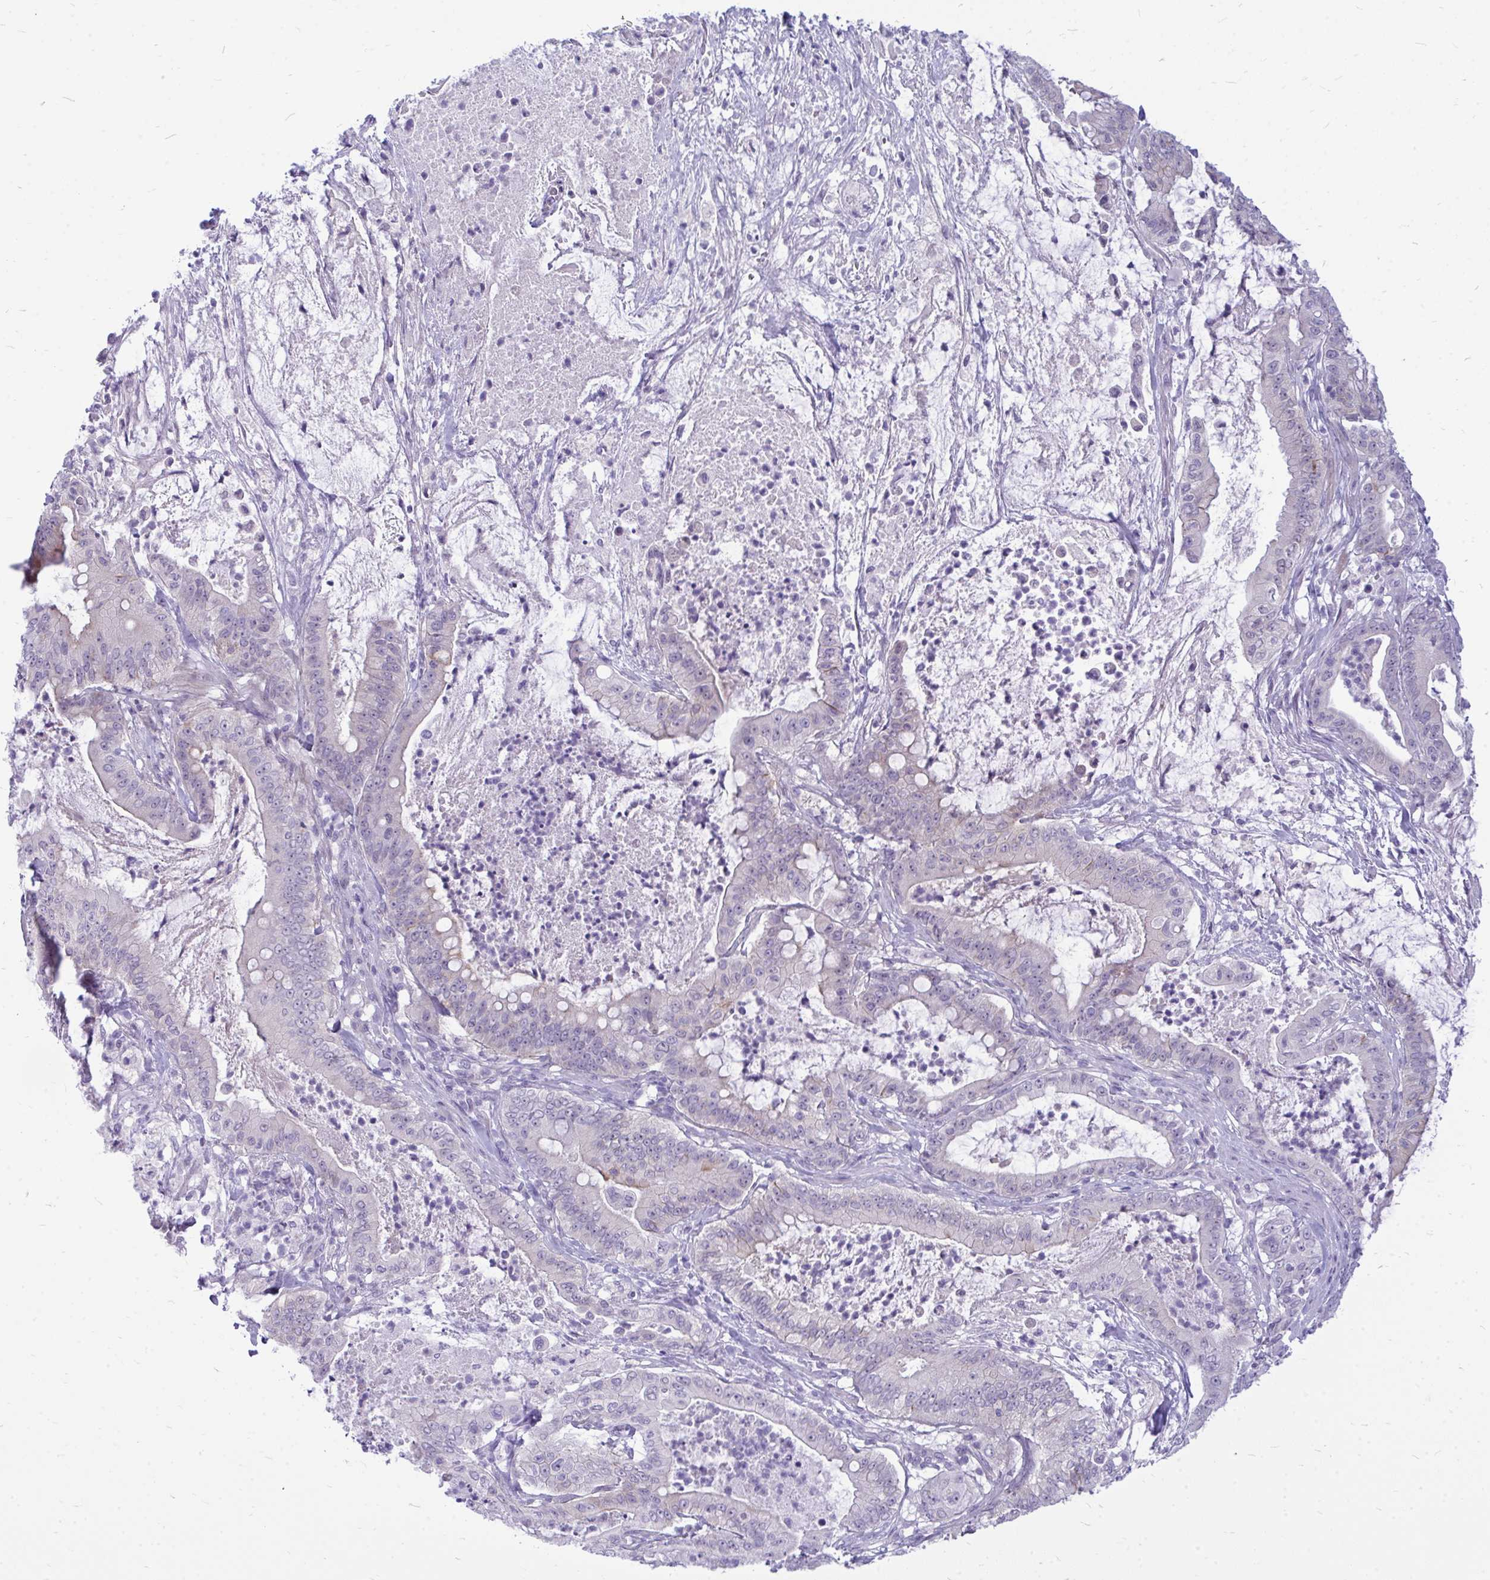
{"staining": {"intensity": "negative", "quantity": "none", "location": "none"}, "tissue": "pancreatic cancer", "cell_type": "Tumor cells", "image_type": "cancer", "snomed": [{"axis": "morphology", "description": "Adenocarcinoma, NOS"}, {"axis": "topography", "description": "Pancreas"}], "caption": "Tumor cells show no significant protein staining in pancreatic cancer. Brightfield microscopy of IHC stained with DAB (brown) and hematoxylin (blue), captured at high magnification.", "gene": "ZSCAN25", "patient": {"sex": "male", "age": 71}}